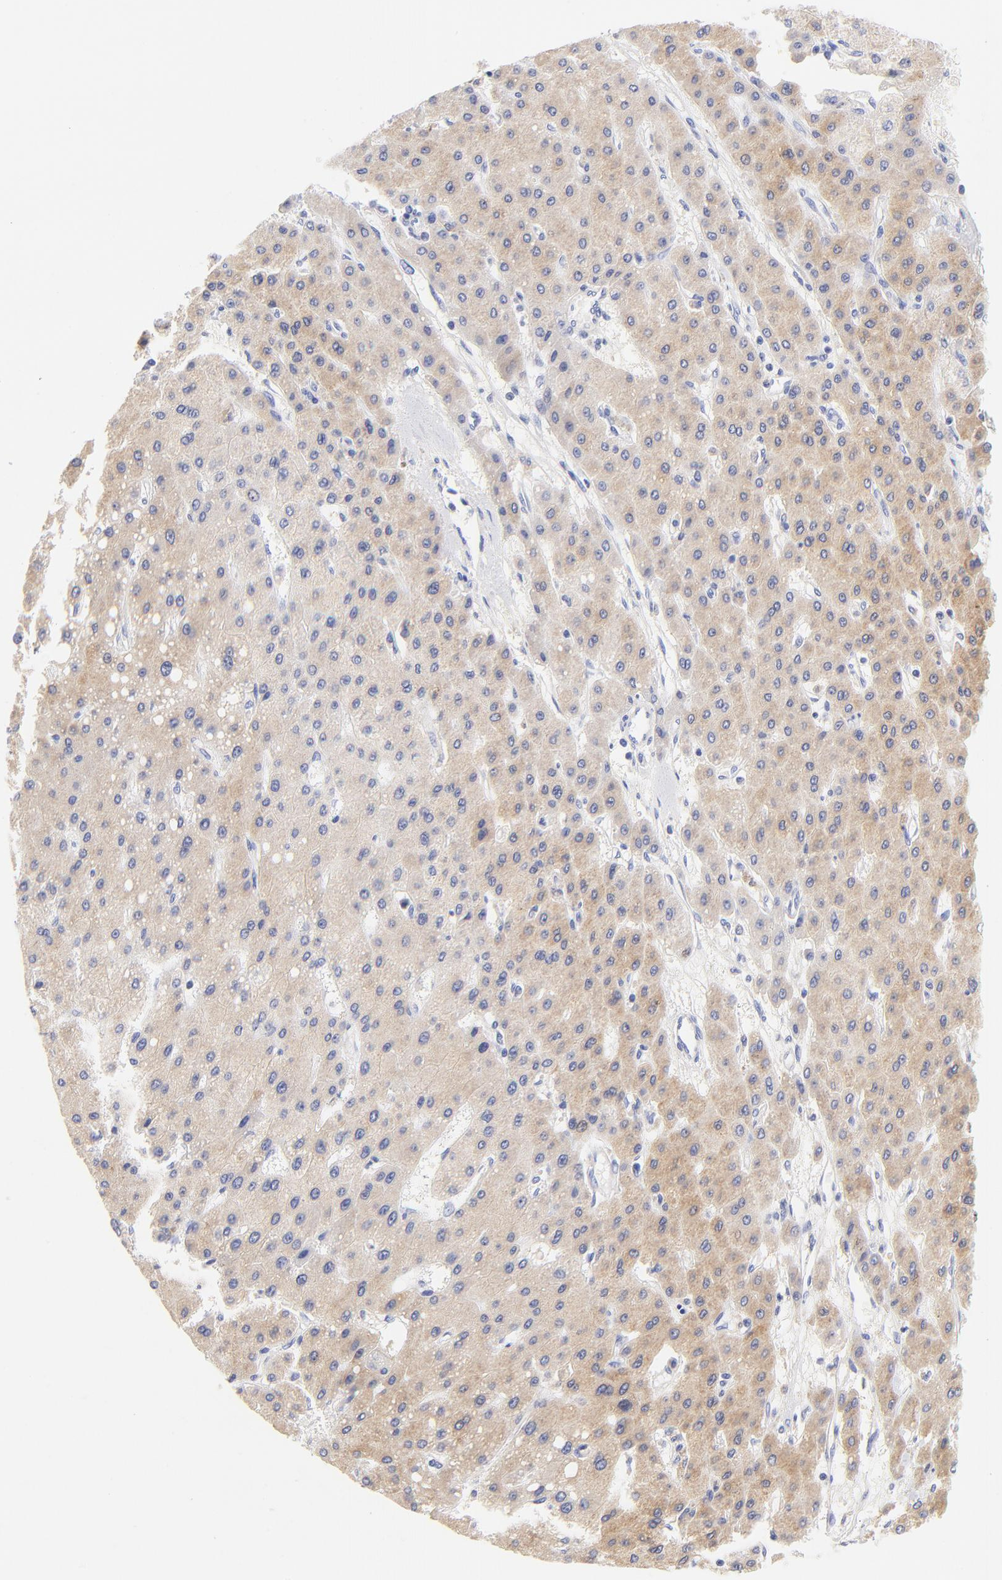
{"staining": {"intensity": "moderate", "quantity": ">75%", "location": "cytoplasmic/membranous"}, "tissue": "liver cancer", "cell_type": "Tumor cells", "image_type": "cancer", "snomed": [{"axis": "morphology", "description": "Carcinoma, Hepatocellular, NOS"}, {"axis": "topography", "description": "Liver"}], "caption": "IHC (DAB) staining of liver cancer reveals moderate cytoplasmic/membranous protein staining in about >75% of tumor cells. The protein is shown in brown color, while the nuclei are stained blue.", "gene": "EBP", "patient": {"sex": "female", "age": 52}}